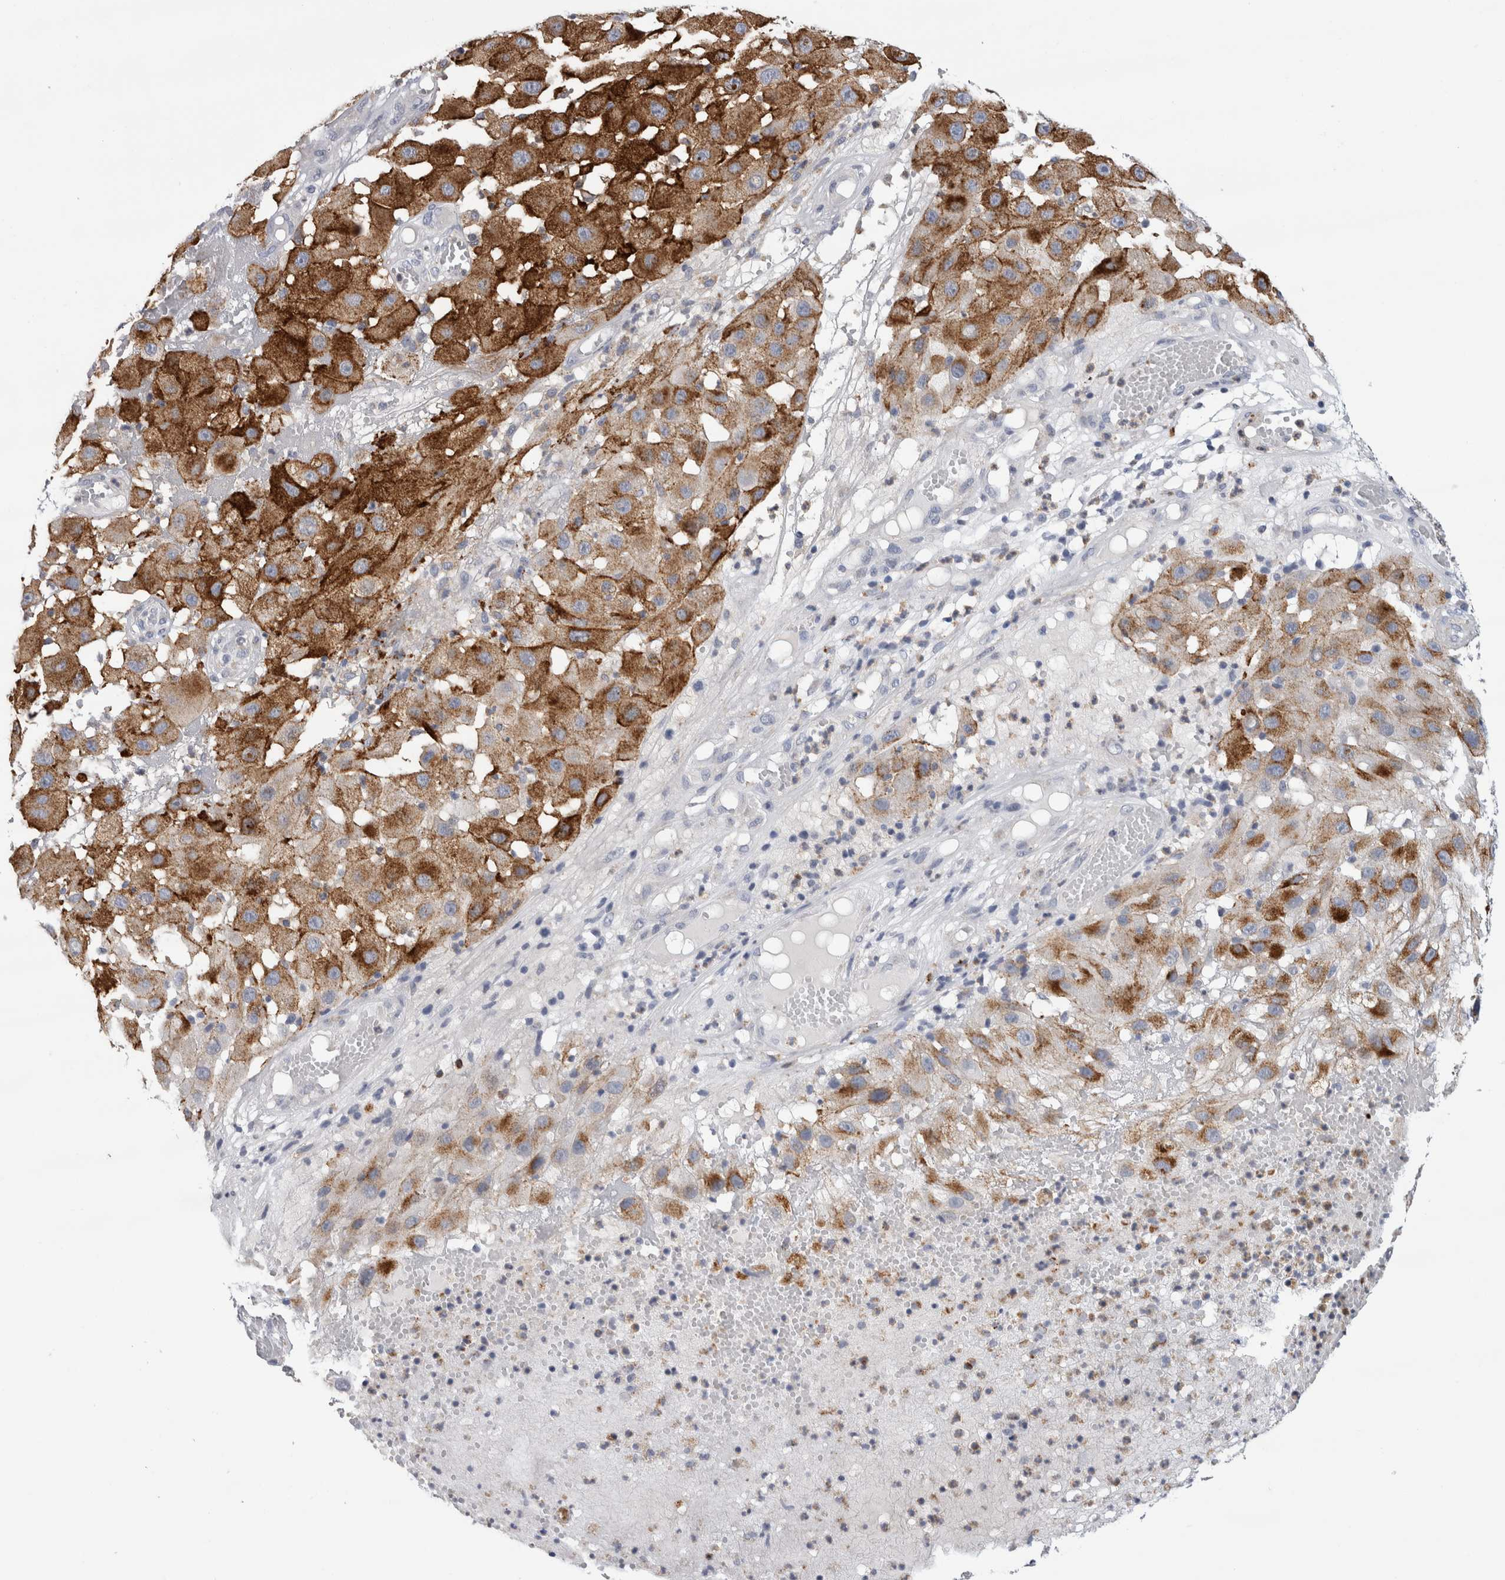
{"staining": {"intensity": "strong", "quantity": ">75%", "location": "cytoplasmic/membranous"}, "tissue": "melanoma", "cell_type": "Tumor cells", "image_type": "cancer", "snomed": [{"axis": "morphology", "description": "Malignant melanoma, NOS"}, {"axis": "topography", "description": "Skin"}], "caption": "Strong cytoplasmic/membranous protein expression is seen in approximately >75% of tumor cells in malignant melanoma. (DAB = brown stain, brightfield microscopy at high magnification).", "gene": "CD63", "patient": {"sex": "female", "age": 81}}